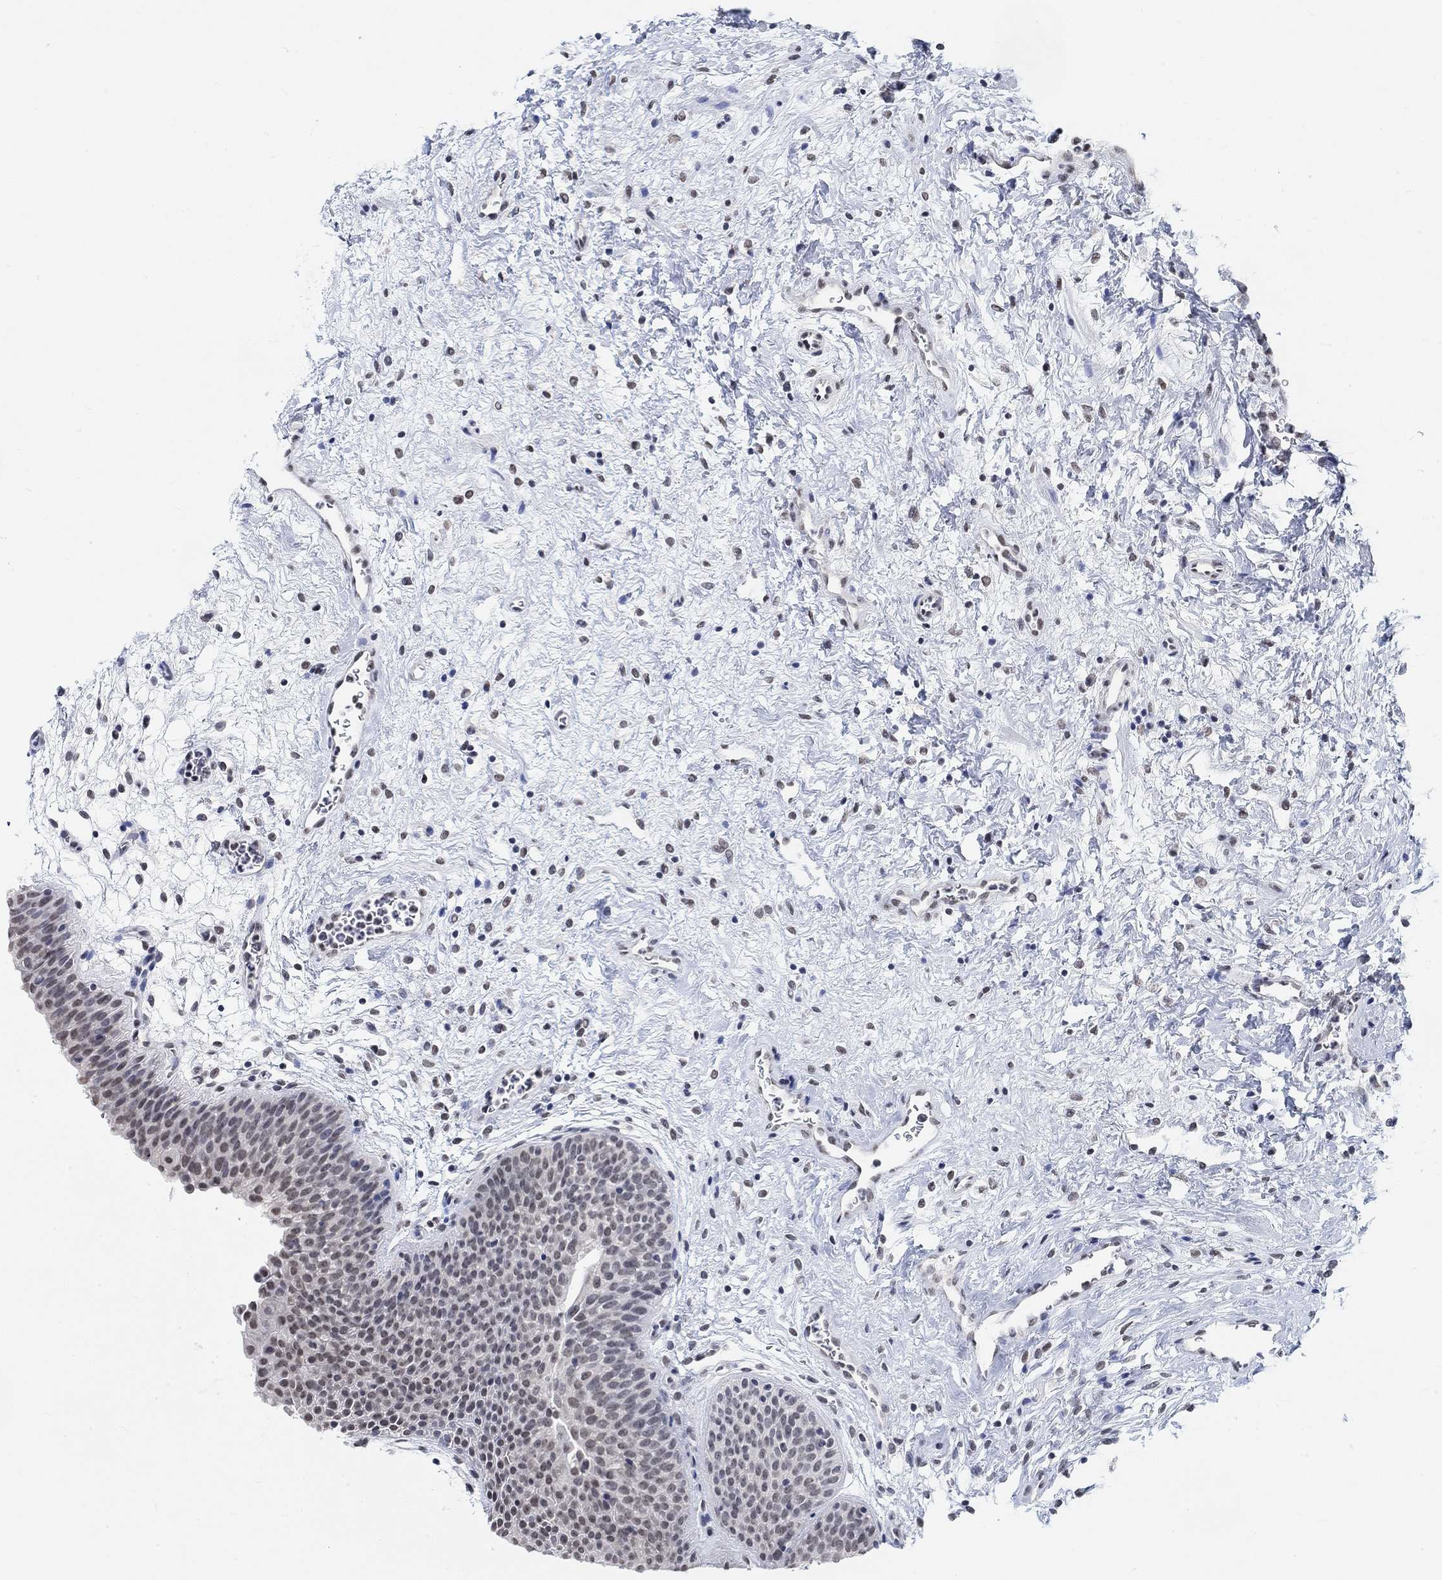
{"staining": {"intensity": "weak", "quantity": "<25%", "location": "nuclear"}, "tissue": "urinary bladder", "cell_type": "Urothelial cells", "image_type": "normal", "snomed": [{"axis": "morphology", "description": "Normal tissue, NOS"}, {"axis": "topography", "description": "Urinary bladder"}], "caption": "Protein analysis of benign urinary bladder reveals no significant expression in urothelial cells.", "gene": "PURG", "patient": {"sex": "male", "age": 37}}